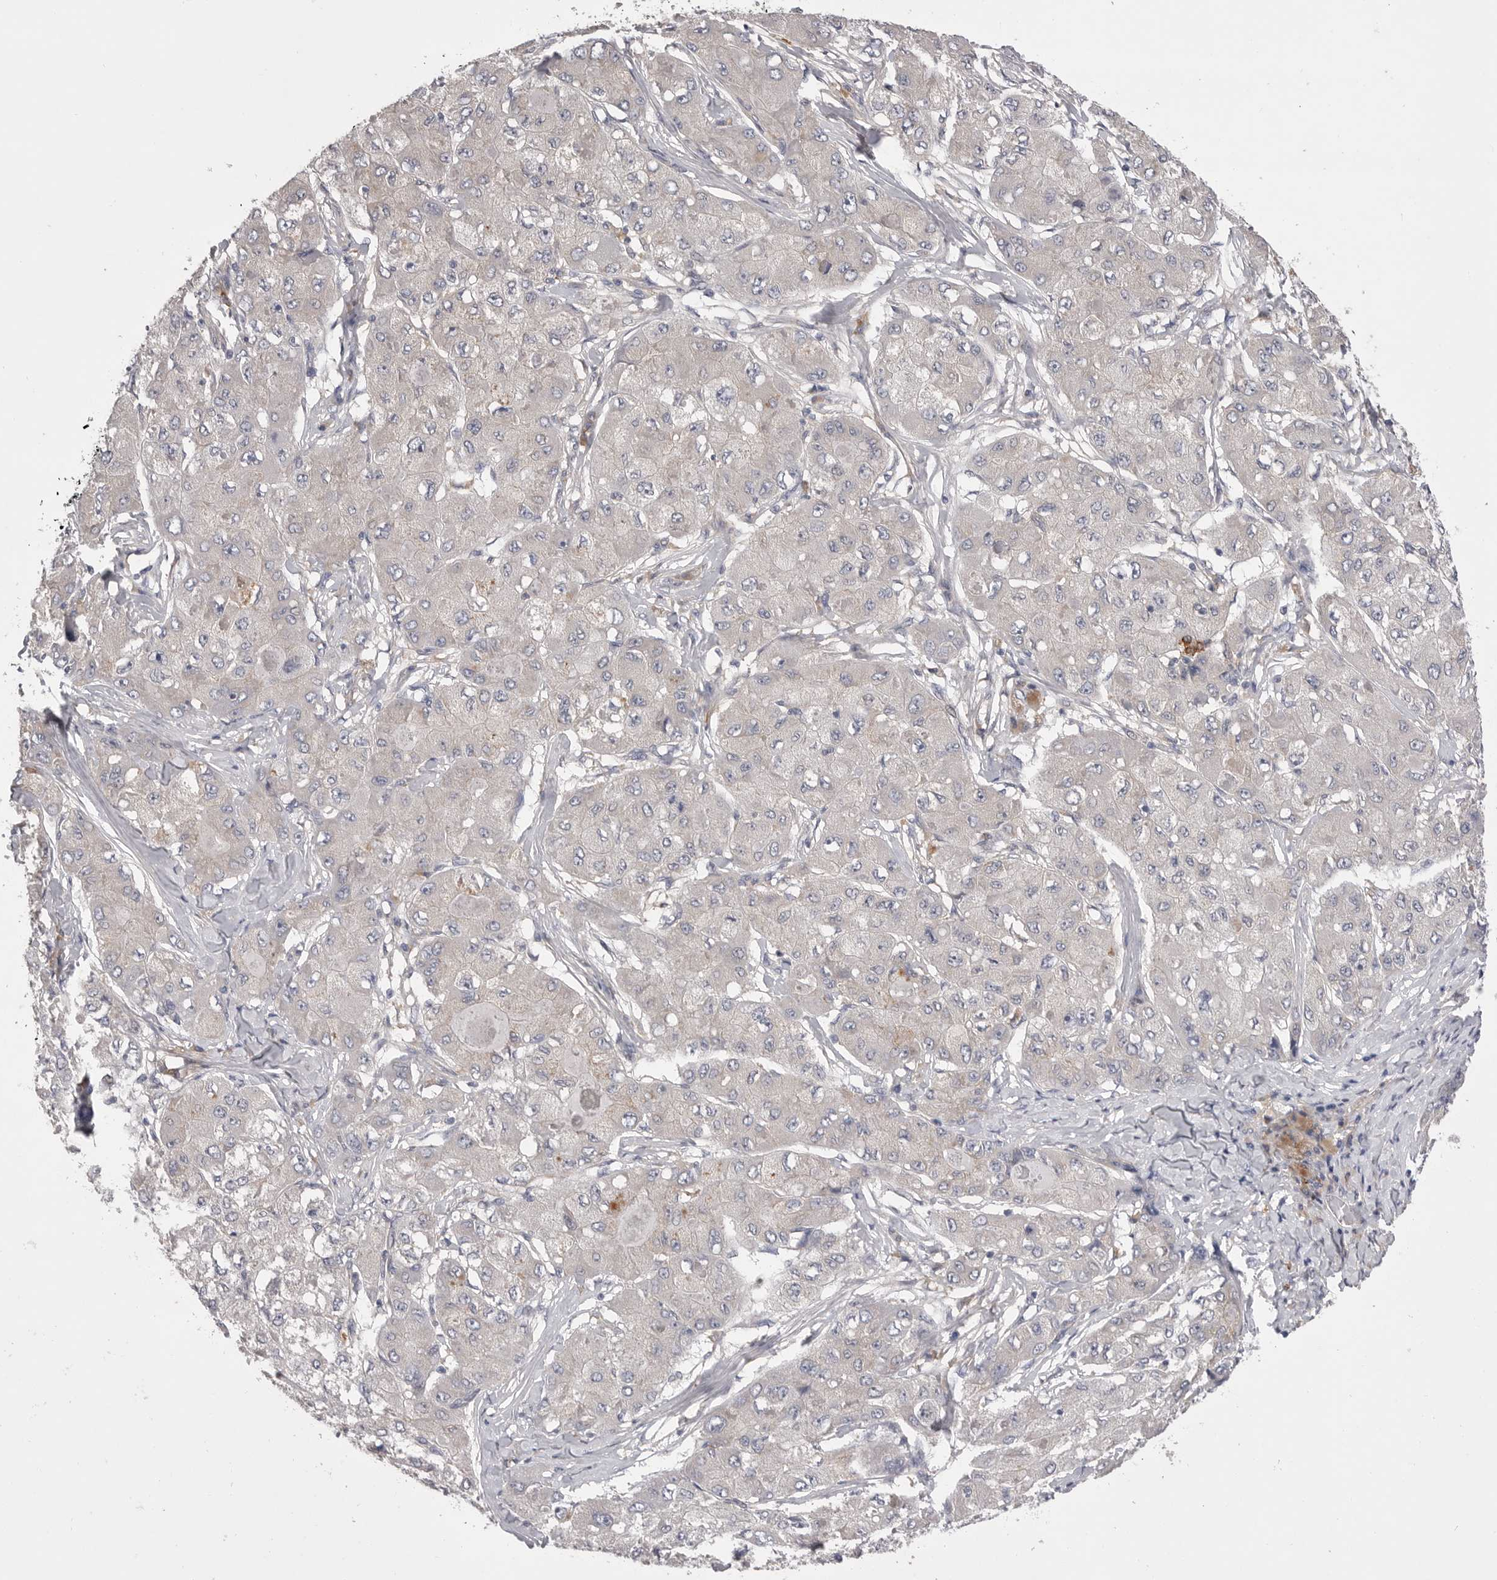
{"staining": {"intensity": "negative", "quantity": "none", "location": "none"}, "tissue": "liver cancer", "cell_type": "Tumor cells", "image_type": "cancer", "snomed": [{"axis": "morphology", "description": "Carcinoma, Hepatocellular, NOS"}, {"axis": "topography", "description": "Liver"}], "caption": "DAB immunohistochemical staining of hepatocellular carcinoma (liver) exhibits no significant positivity in tumor cells. The staining is performed using DAB (3,3'-diaminobenzidine) brown chromogen with nuclei counter-stained in using hematoxylin.", "gene": "VAC14", "patient": {"sex": "male", "age": 80}}